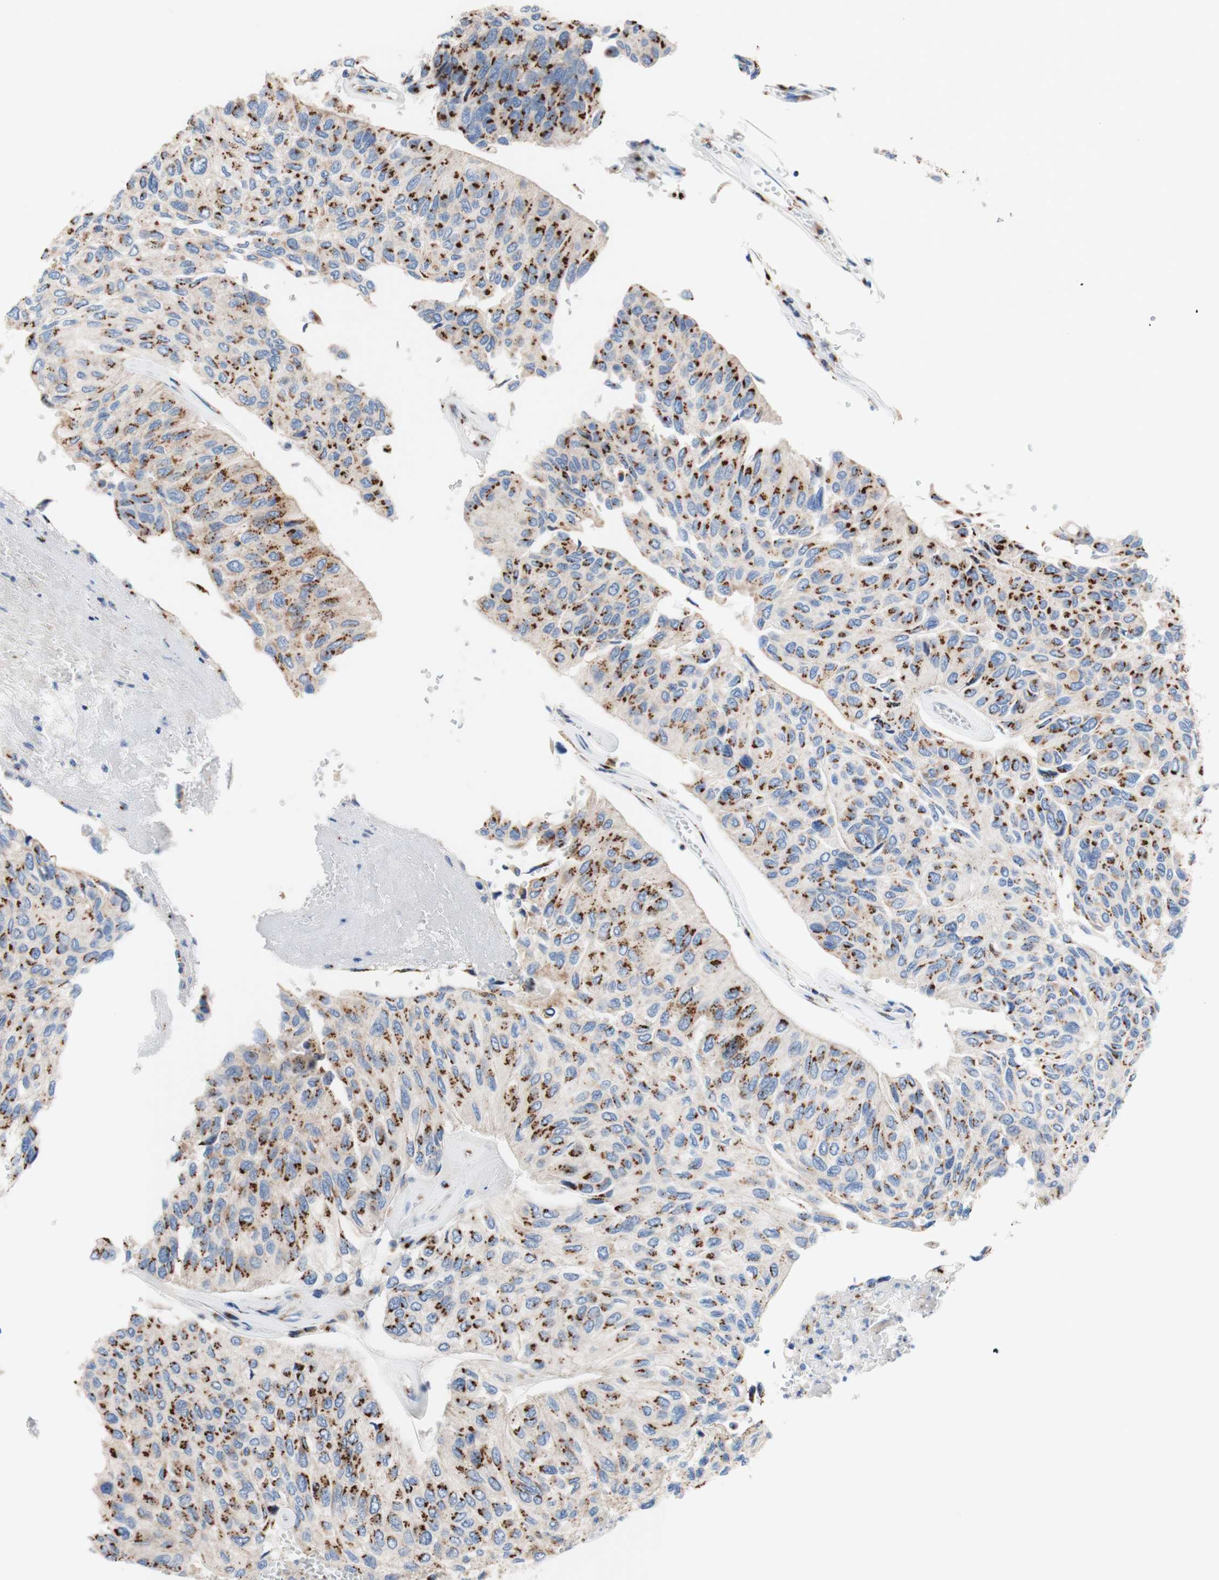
{"staining": {"intensity": "moderate", "quantity": "25%-75%", "location": "cytoplasmic/membranous"}, "tissue": "urothelial cancer", "cell_type": "Tumor cells", "image_type": "cancer", "snomed": [{"axis": "morphology", "description": "Urothelial carcinoma, High grade"}, {"axis": "topography", "description": "Urinary bladder"}], "caption": "Immunohistochemistry (IHC) image of neoplastic tissue: urothelial carcinoma (high-grade) stained using immunohistochemistry demonstrates medium levels of moderate protein expression localized specifically in the cytoplasmic/membranous of tumor cells, appearing as a cytoplasmic/membranous brown color.", "gene": "GALNT2", "patient": {"sex": "male", "age": 66}}